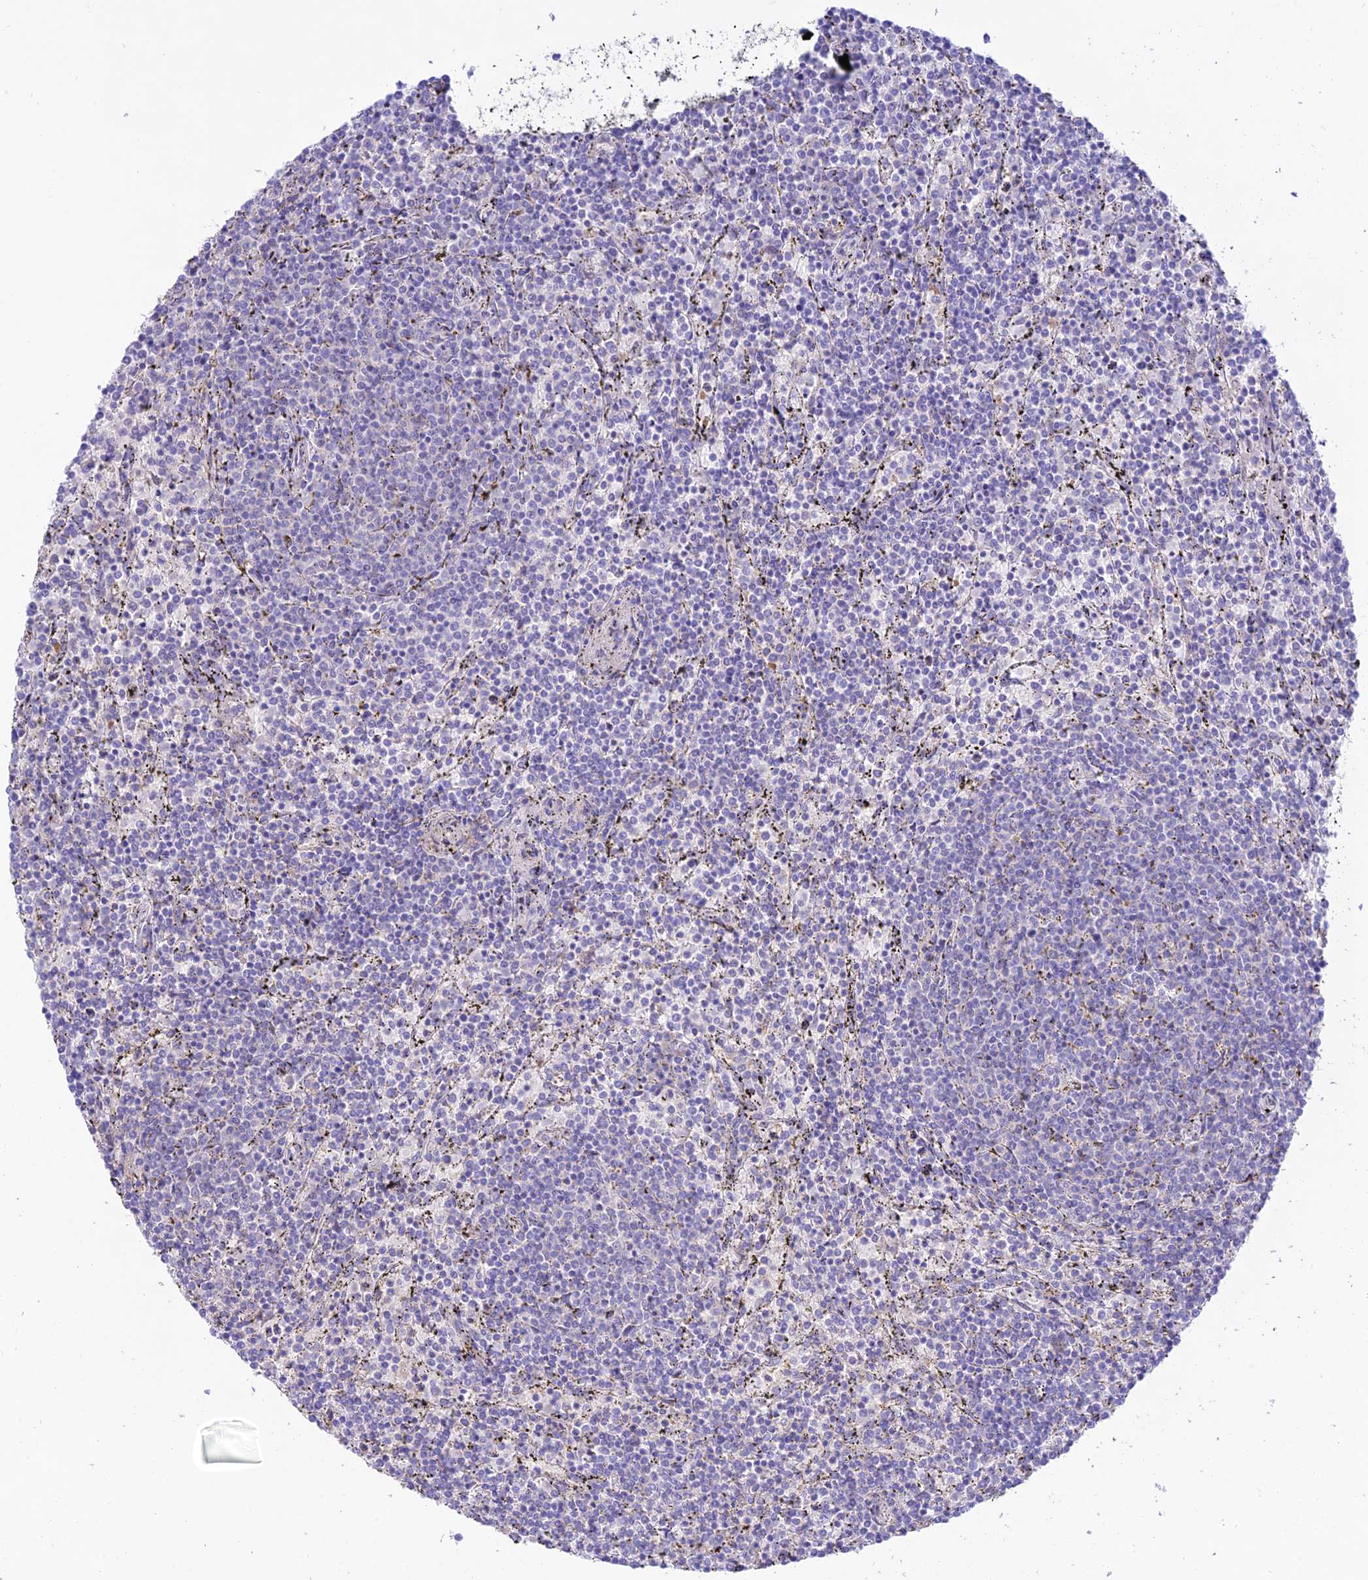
{"staining": {"intensity": "negative", "quantity": "none", "location": "none"}, "tissue": "lymphoma", "cell_type": "Tumor cells", "image_type": "cancer", "snomed": [{"axis": "morphology", "description": "Malignant lymphoma, non-Hodgkin's type, Low grade"}, {"axis": "topography", "description": "Spleen"}], "caption": "Human low-grade malignant lymphoma, non-Hodgkin's type stained for a protein using immunohistochemistry (IHC) demonstrates no staining in tumor cells.", "gene": "NLRP9", "patient": {"sex": "female", "age": 50}}